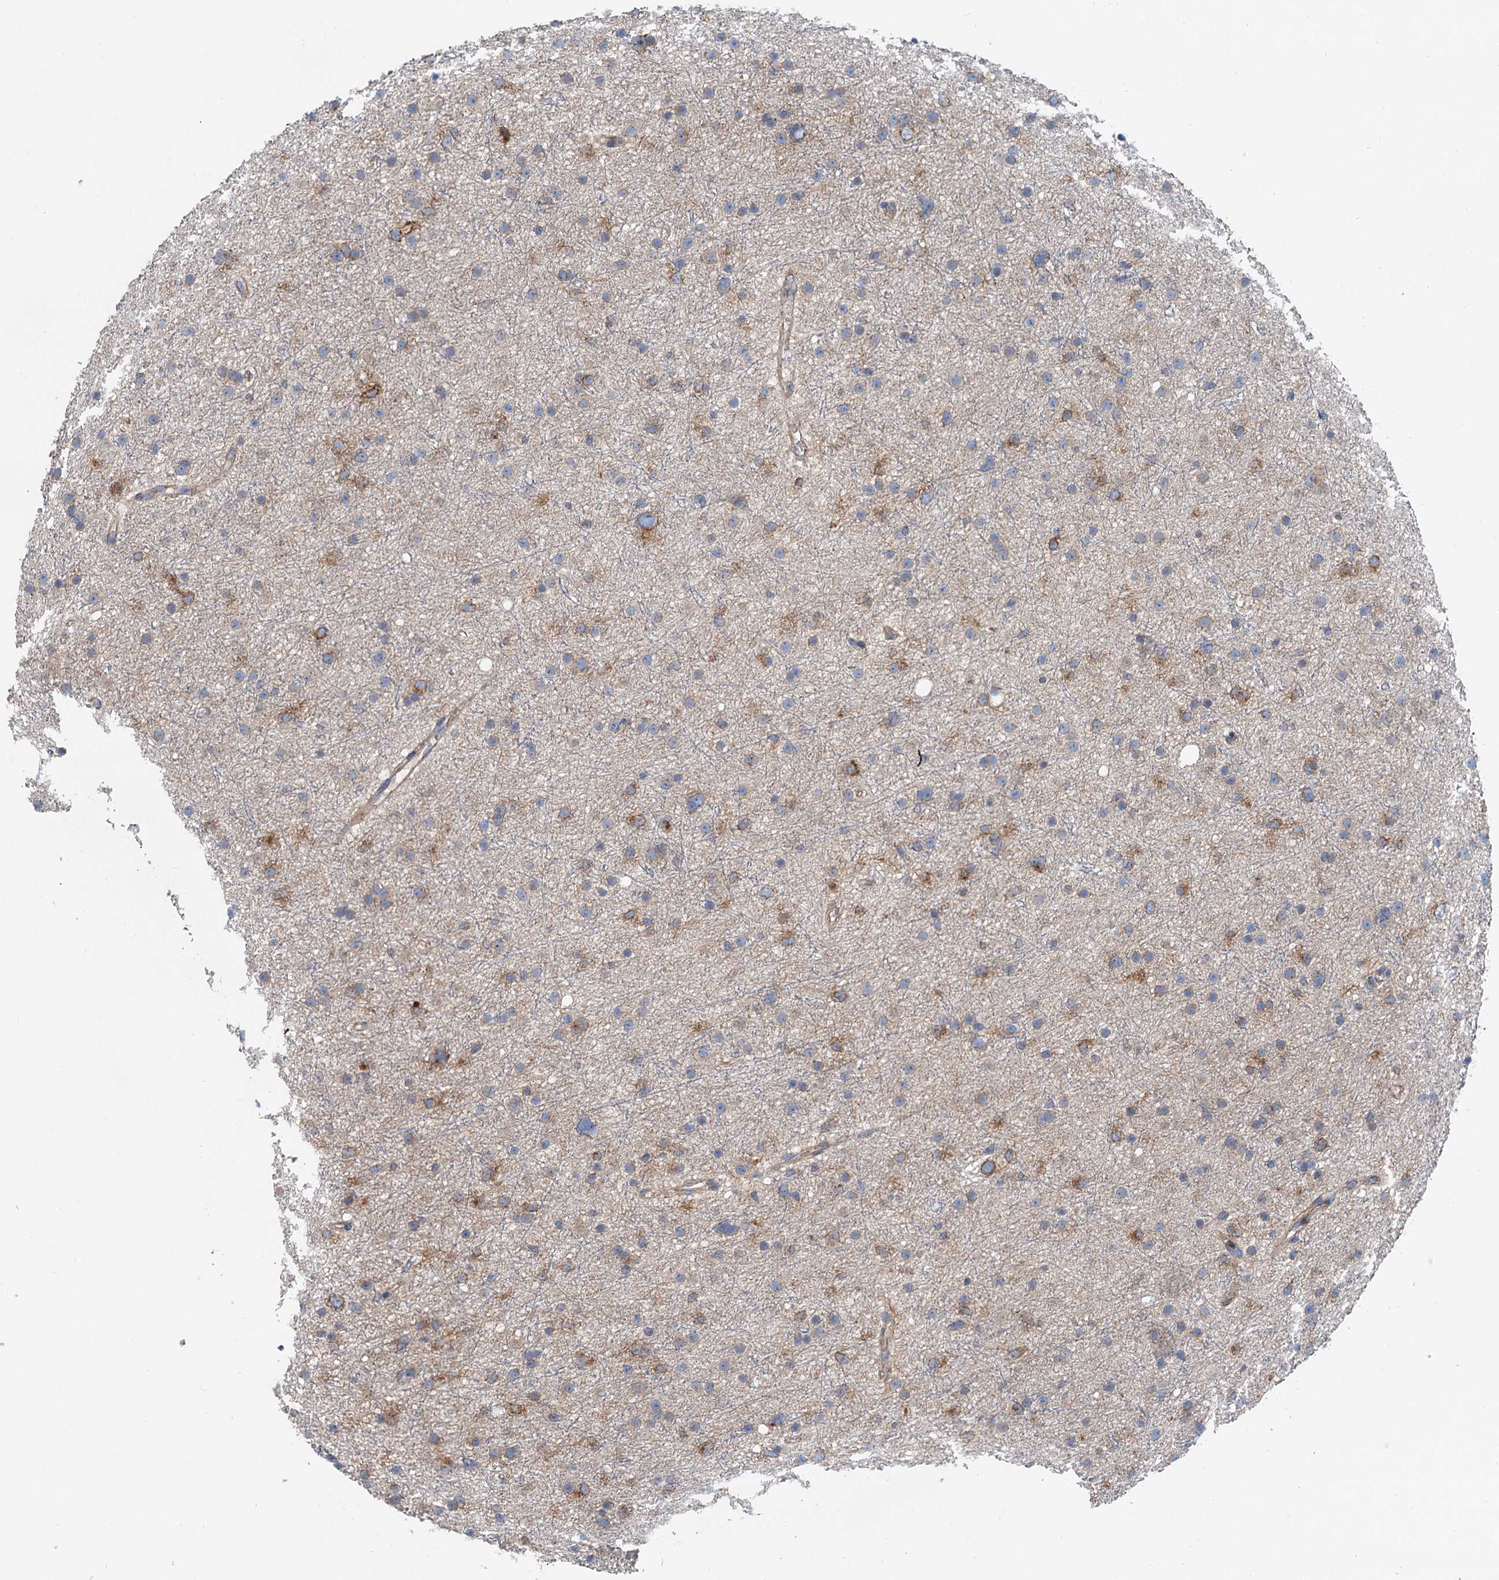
{"staining": {"intensity": "moderate", "quantity": "25%-75%", "location": "cytoplasmic/membranous"}, "tissue": "glioma", "cell_type": "Tumor cells", "image_type": "cancer", "snomed": [{"axis": "morphology", "description": "Glioma, malignant, Low grade"}, {"axis": "topography", "description": "Cerebral cortex"}], "caption": "Human malignant low-grade glioma stained for a protein (brown) exhibits moderate cytoplasmic/membranous positive expression in about 25%-75% of tumor cells.", "gene": "ANKRD26", "patient": {"sex": "female", "age": 39}}